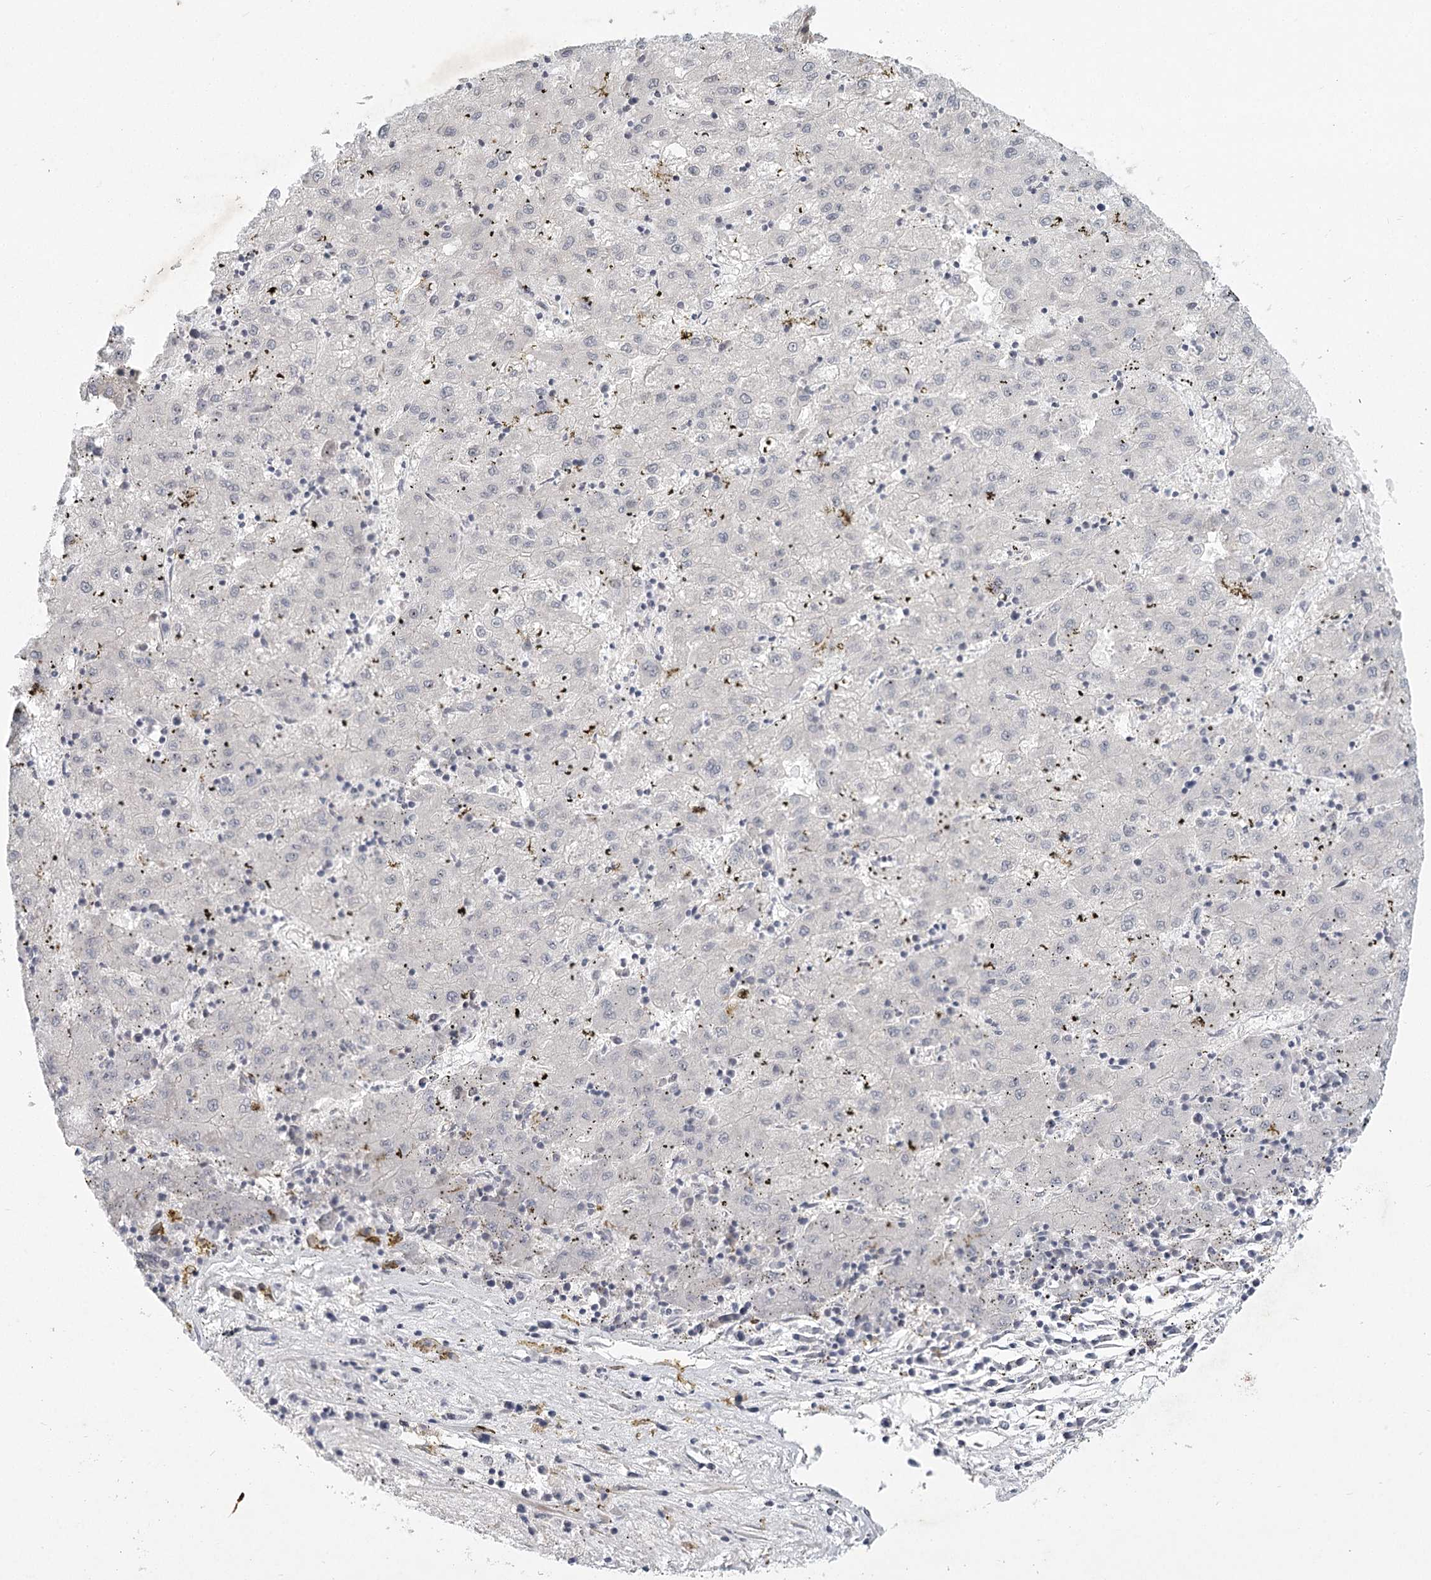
{"staining": {"intensity": "negative", "quantity": "none", "location": "none"}, "tissue": "liver cancer", "cell_type": "Tumor cells", "image_type": "cancer", "snomed": [{"axis": "morphology", "description": "Carcinoma, Hepatocellular, NOS"}, {"axis": "topography", "description": "Liver"}], "caption": "Liver cancer was stained to show a protein in brown. There is no significant positivity in tumor cells.", "gene": "MEPE", "patient": {"sex": "male", "age": 72}}